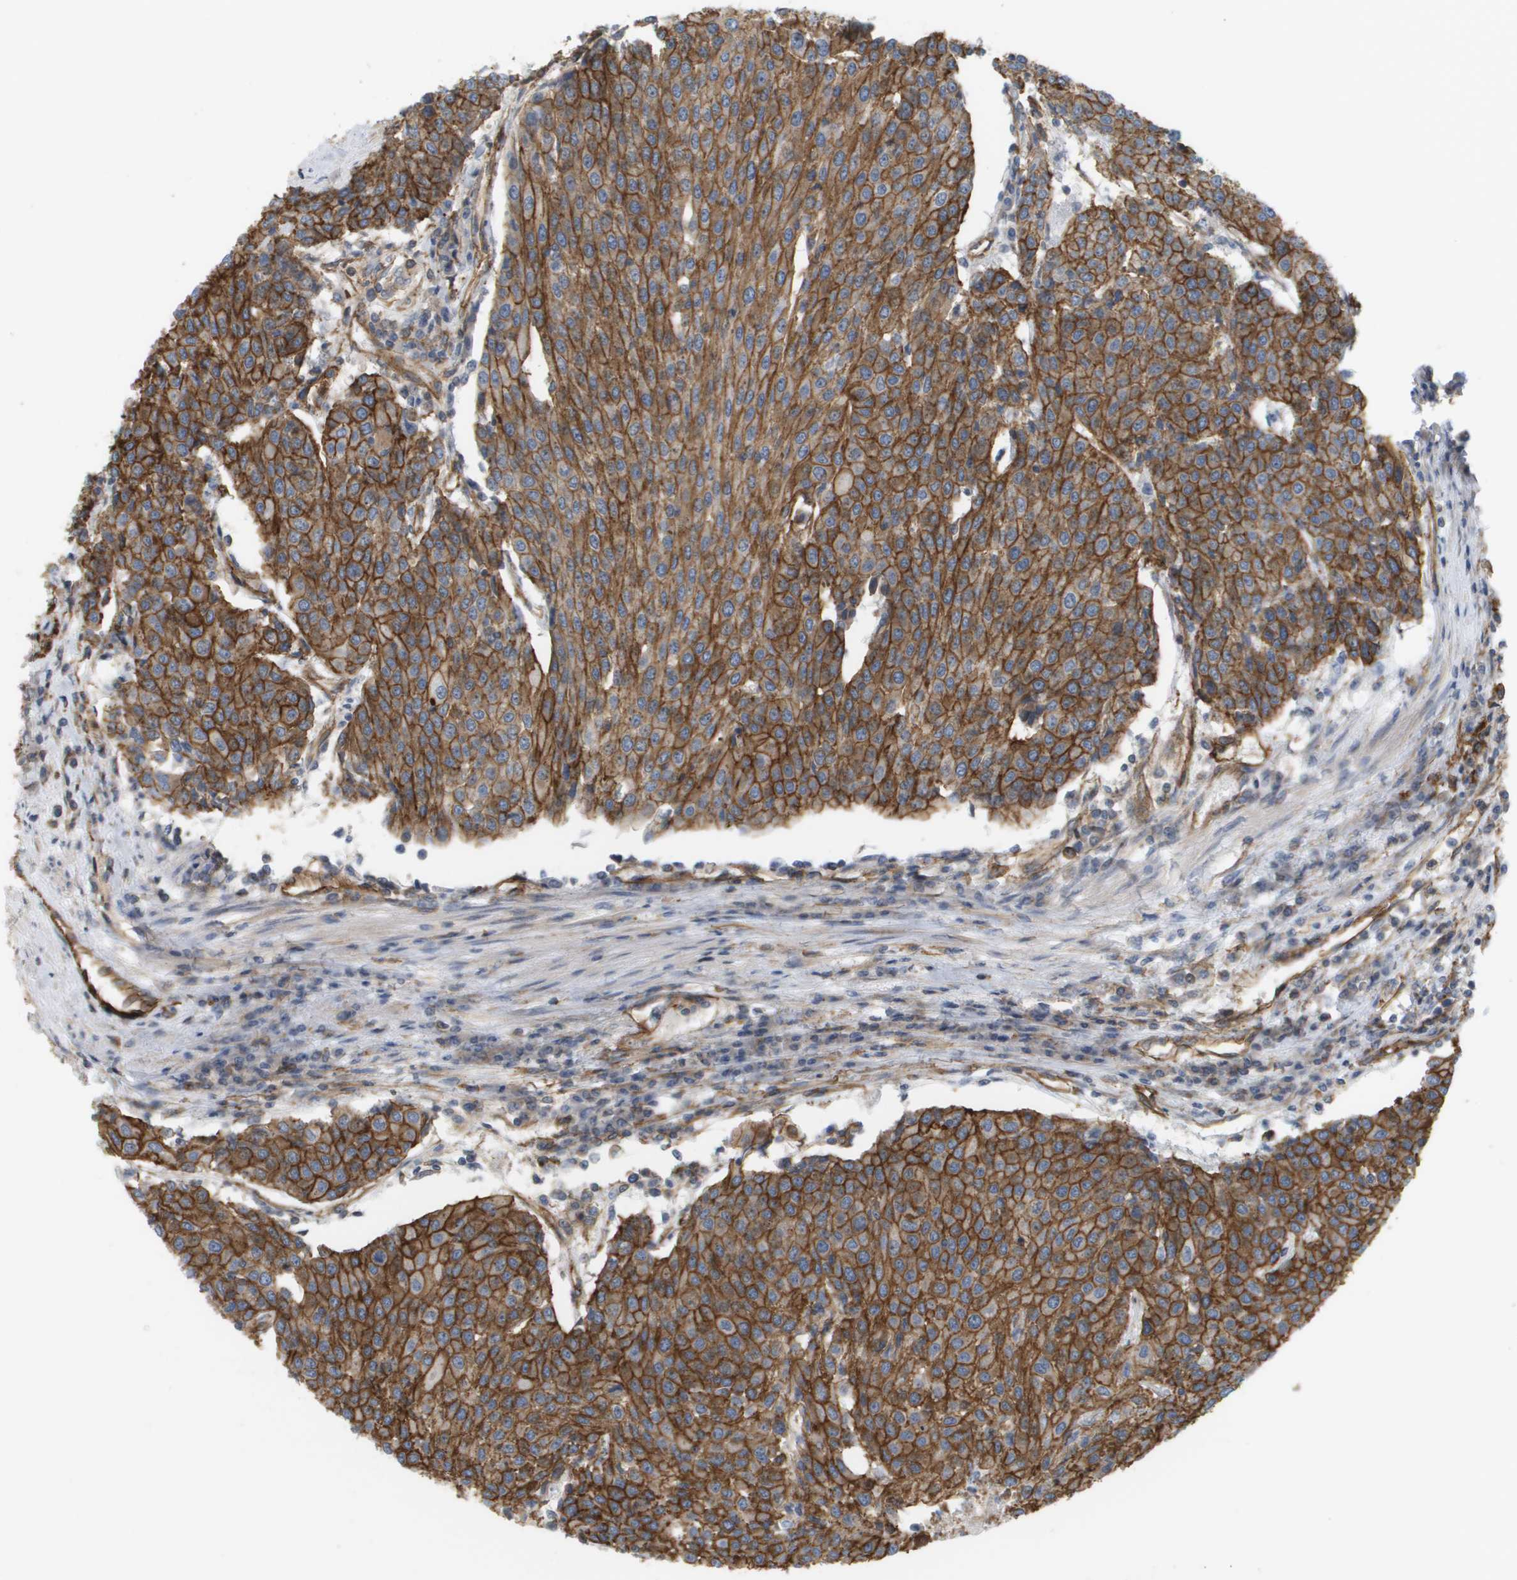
{"staining": {"intensity": "moderate", "quantity": ">75%", "location": "cytoplasmic/membranous"}, "tissue": "urothelial cancer", "cell_type": "Tumor cells", "image_type": "cancer", "snomed": [{"axis": "morphology", "description": "Urothelial carcinoma, High grade"}, {"axis": "topography", "description": "Urinary bladder"}], "caption": "Immunohistochemical staining of human urothelial carcinoma (high-grade) reveals moderate cytoplasmic/membranous protein positivity in approximately >75% of tumor cells.", "gene": "SGMS2", "patient": {"sex": "female", "age": 85}}